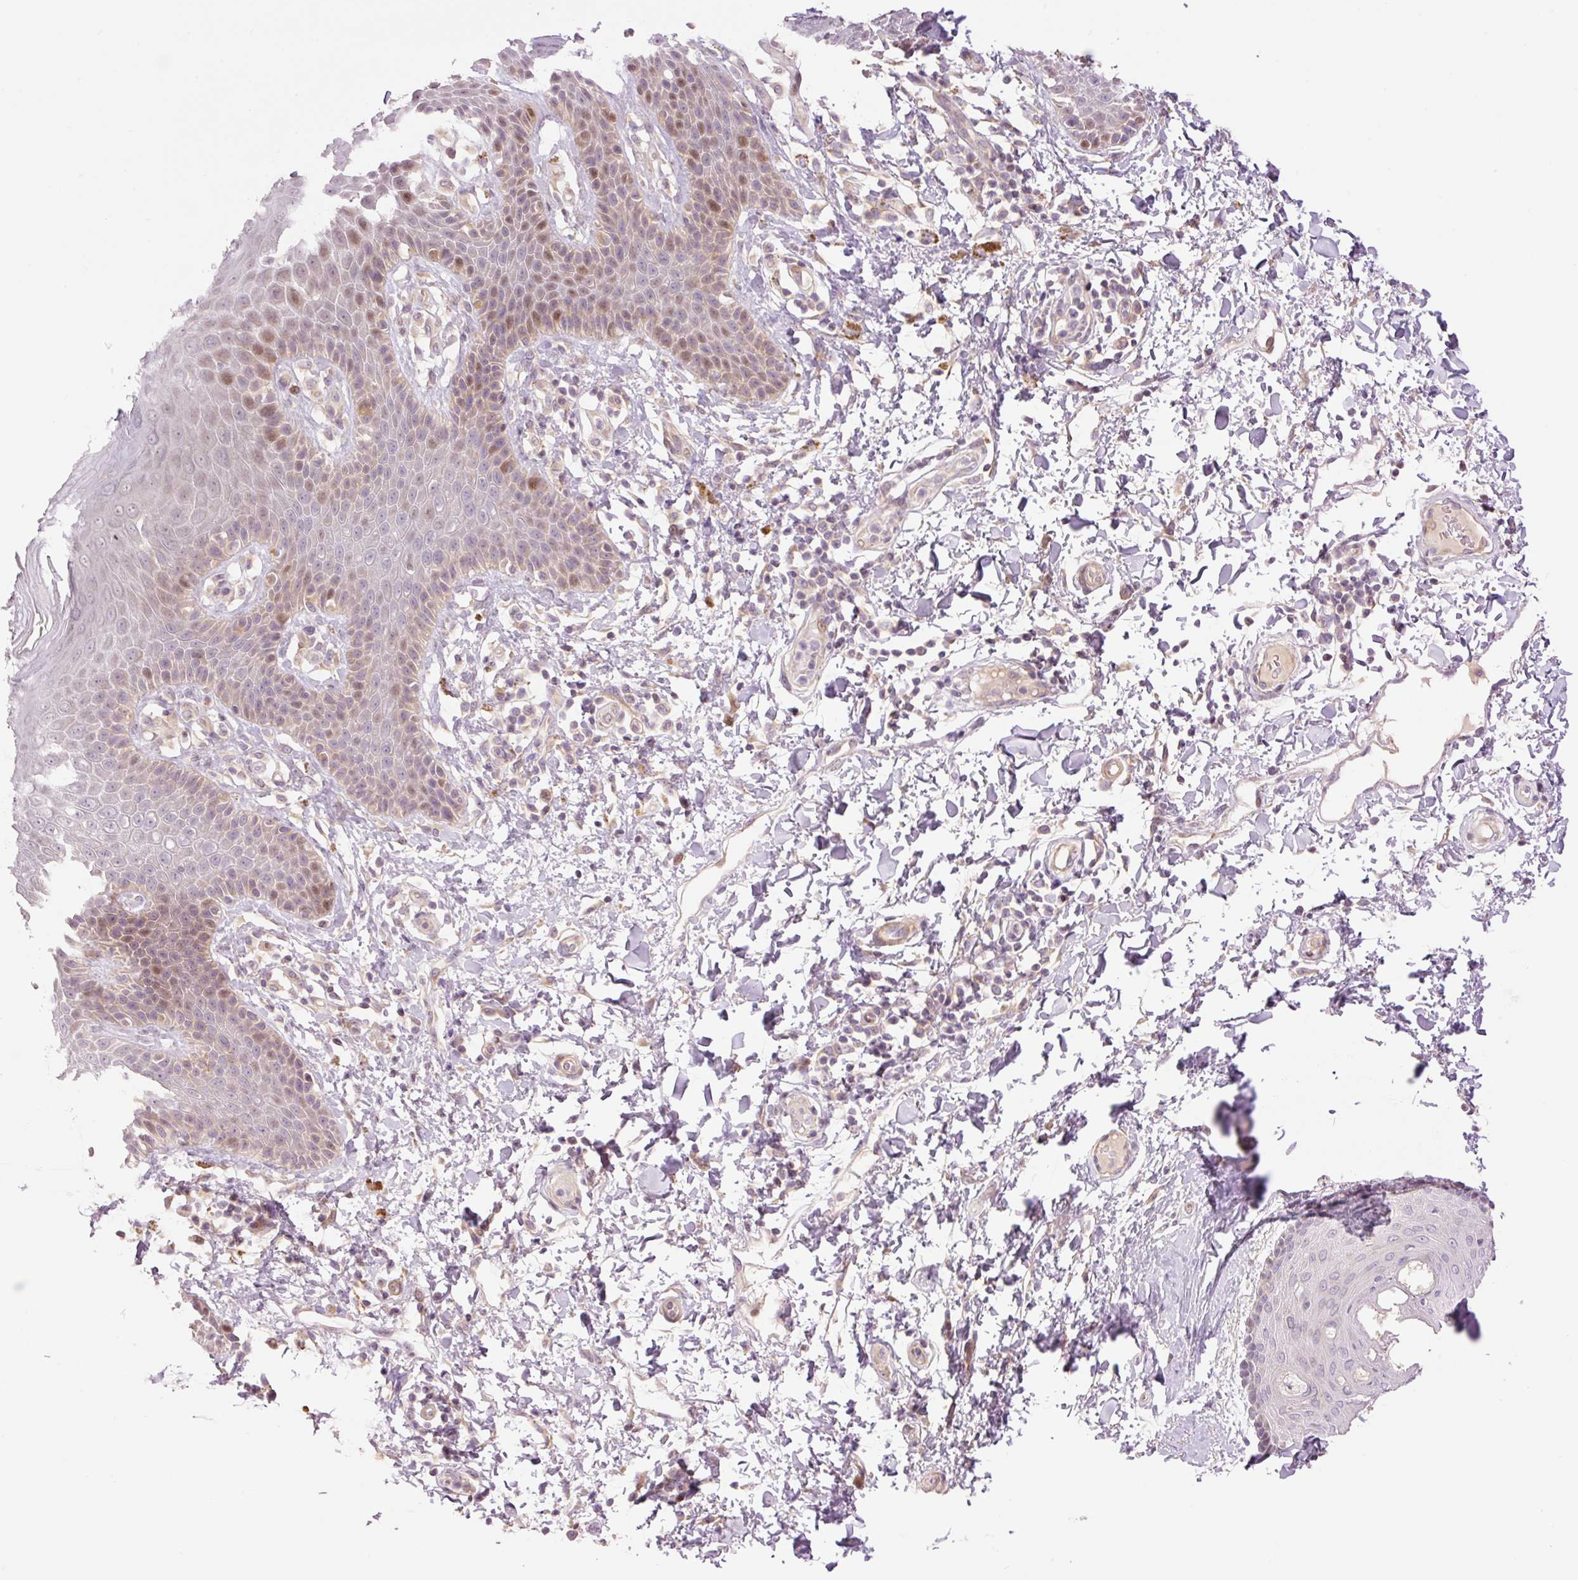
{"staining": {"intensity": "moderate", "quantity": "<25%", "location": "cytoplasmic/membranous,nuclear"}, "tissue": "skin", "cell_type": "Epidermal cells", "image_type": "normal", "snomed": [{"axis": "morphology", "description": "Normal tissue, NOS"}, {"axis": "topography", "description": "Peripheral nerve tissue"}], "caption": "The immunohistochemical stain highlights moderate cytoplasmic/membranous,nuclear positivity in epidermal cells of normal skin.", "gene": "SLC29A3", "patient": {"sex": "male", "age": 51}}